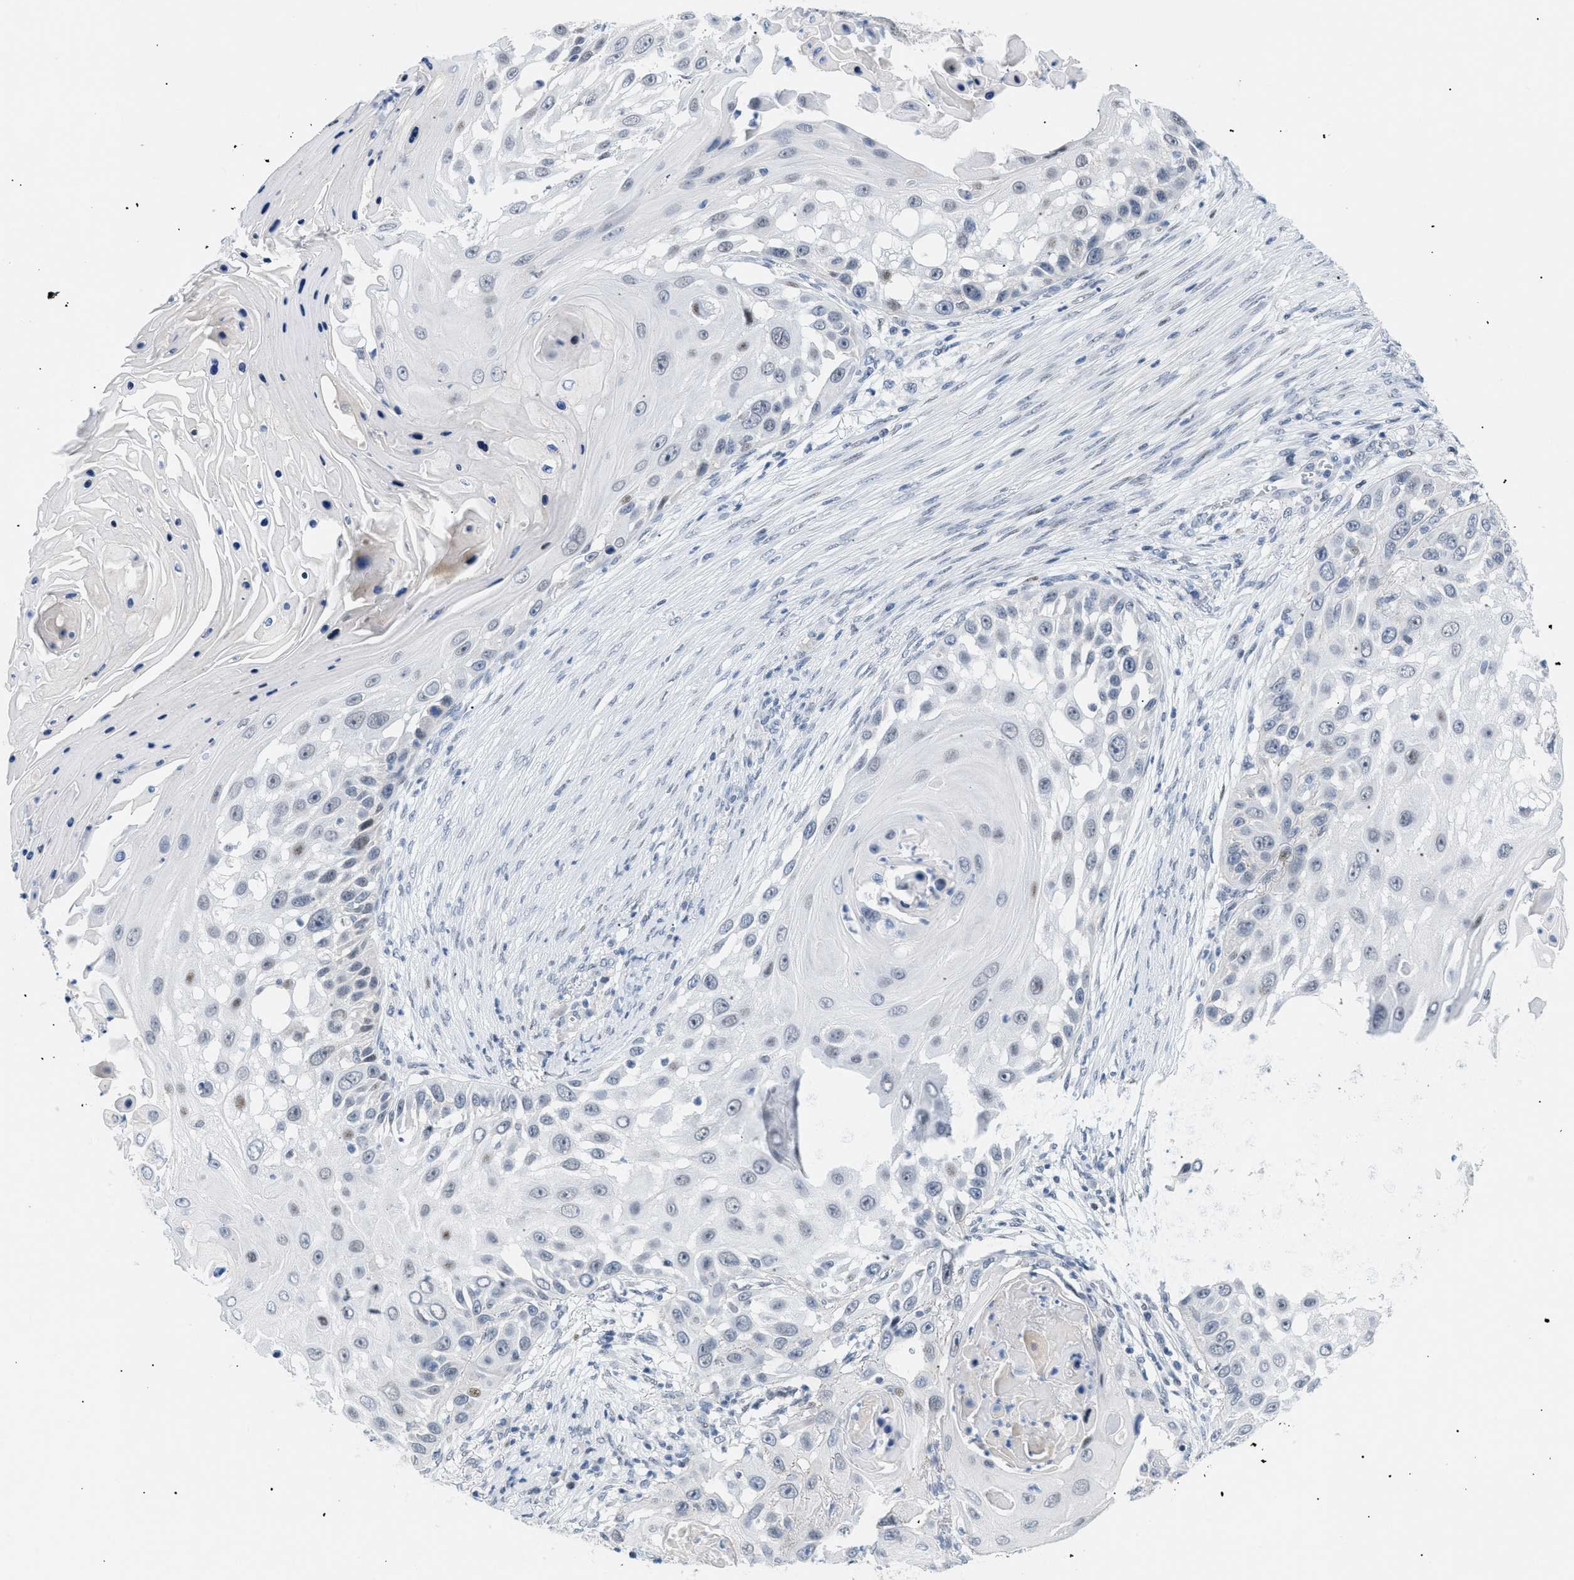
{"staining": {"intensity": "negative", "quantity": "none", "location": "none"}, "tissue": "skin cancer", "cell_type": "Tumor cells", "image_type": "cancer", "snomed": [{"axis": "morphology", "description": "Squamous cell carcinoma, NOS"}, {"axis": "topography", "description": "Skin"}], "caption": "A photomicrograph of human skin squamous cell carcinoma is negative for staining in tumor cells. Brightfield microscopy of immunohistochemistry (IHC) stained with DAB (3,3'-diaminobenzidine) (brown) and hematoxylin (blue), captured at high magnification.", "gene": "MED1", "patient": {"sex": "female", "age": 44}}